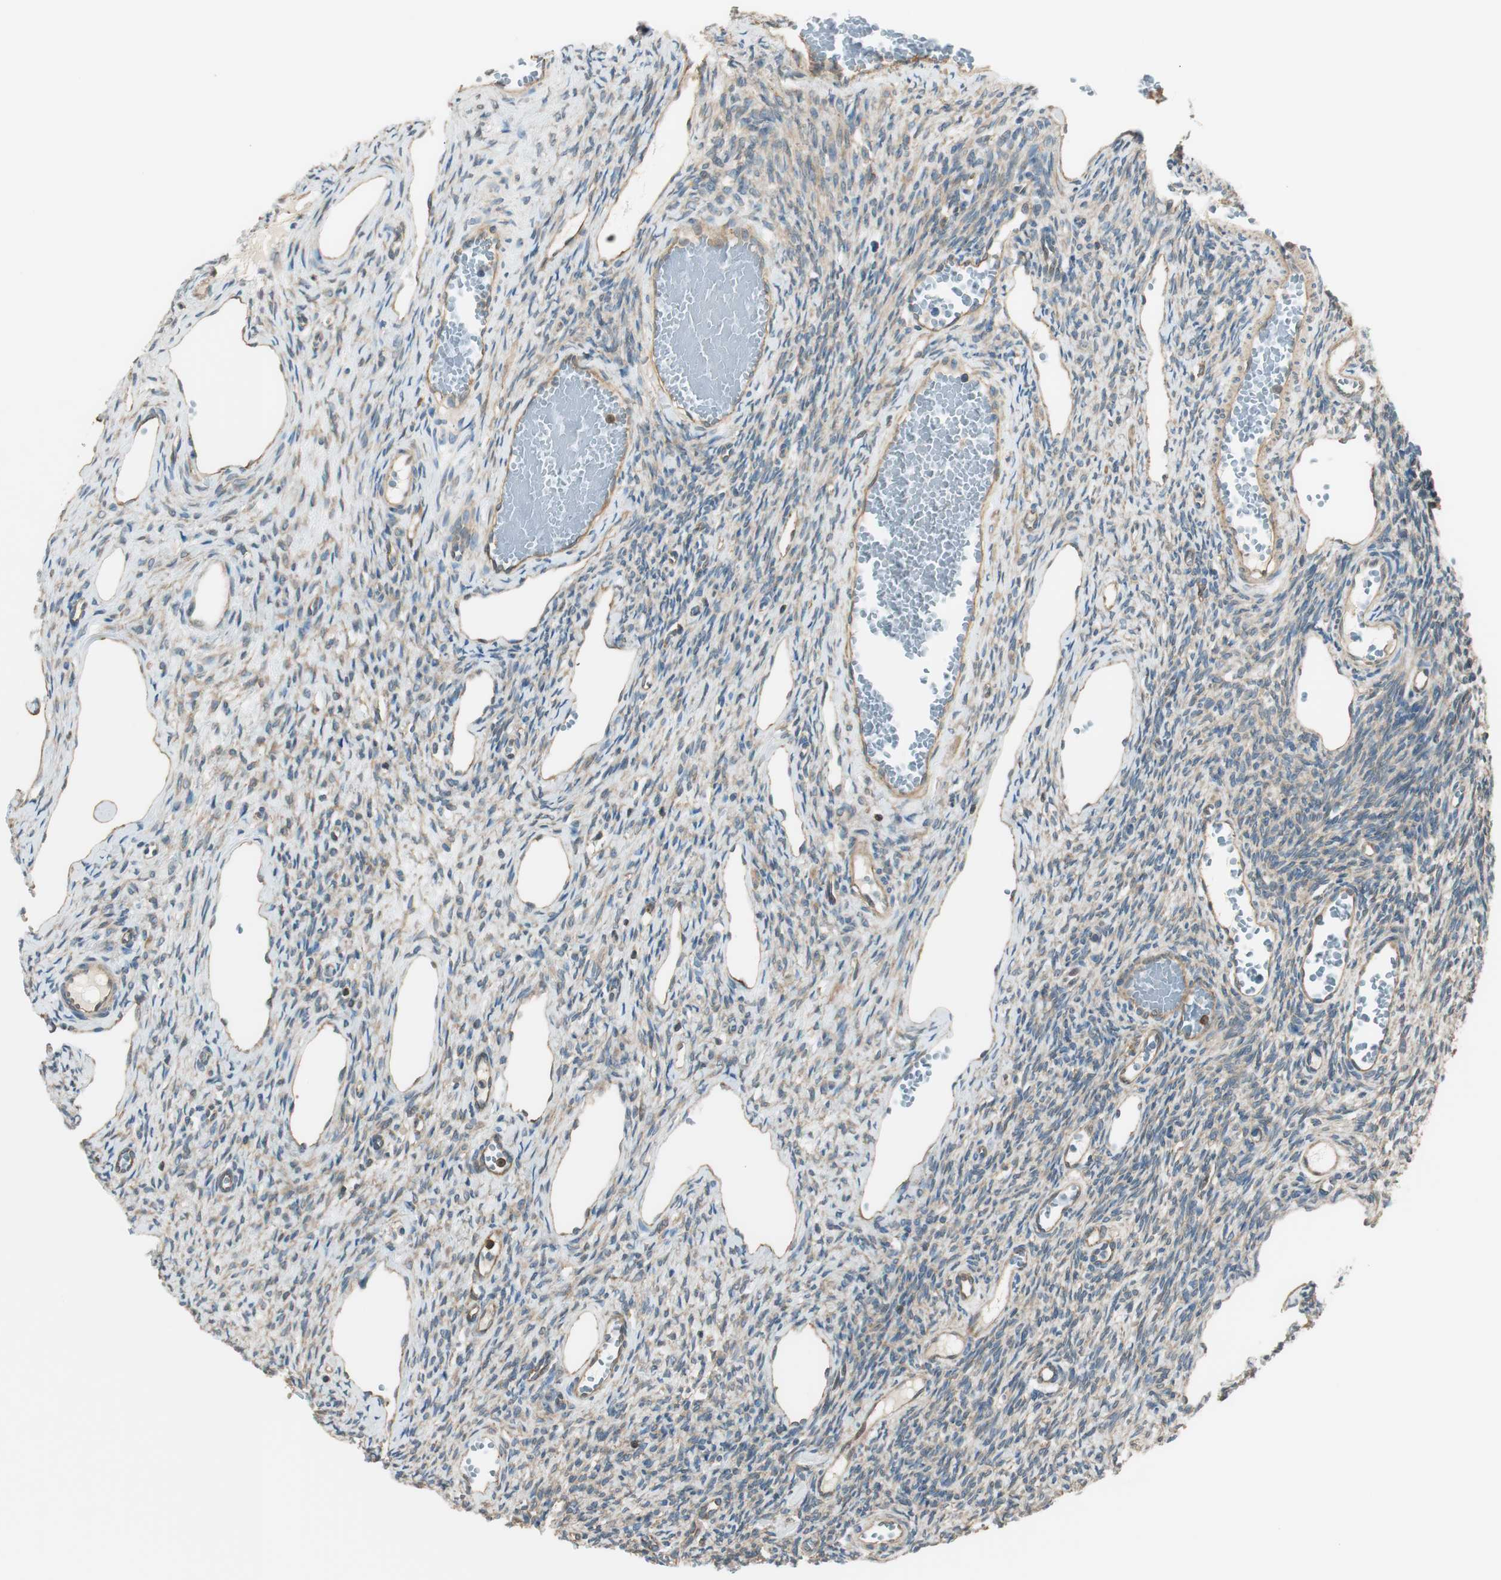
{"staining": {"intensity": "weak", "quantity": ">75%", "location": "cytoplasmic/membranous"}, "tissue": "ovary", "cell_type": "Ovarian stroma cells", "image_type": "normal", "snomed": [{"axis": "morphology", "description": "Normal tissue, NOS"}, {"axis": "topography", "description": "Ovary"}], "caption": "IHC histopathology image of unremarkable ovary: ovary stained using immunohistochemistry (IHC) demonstrates low levels of weak protein expression localized specifically in the cytoplasmic/membranous of ovarian stroma cells, appearing as a cytoplasmic/membranous brown color.", "gene": "PI4K2B", "patient": {"sex": "female", "age": 33}}